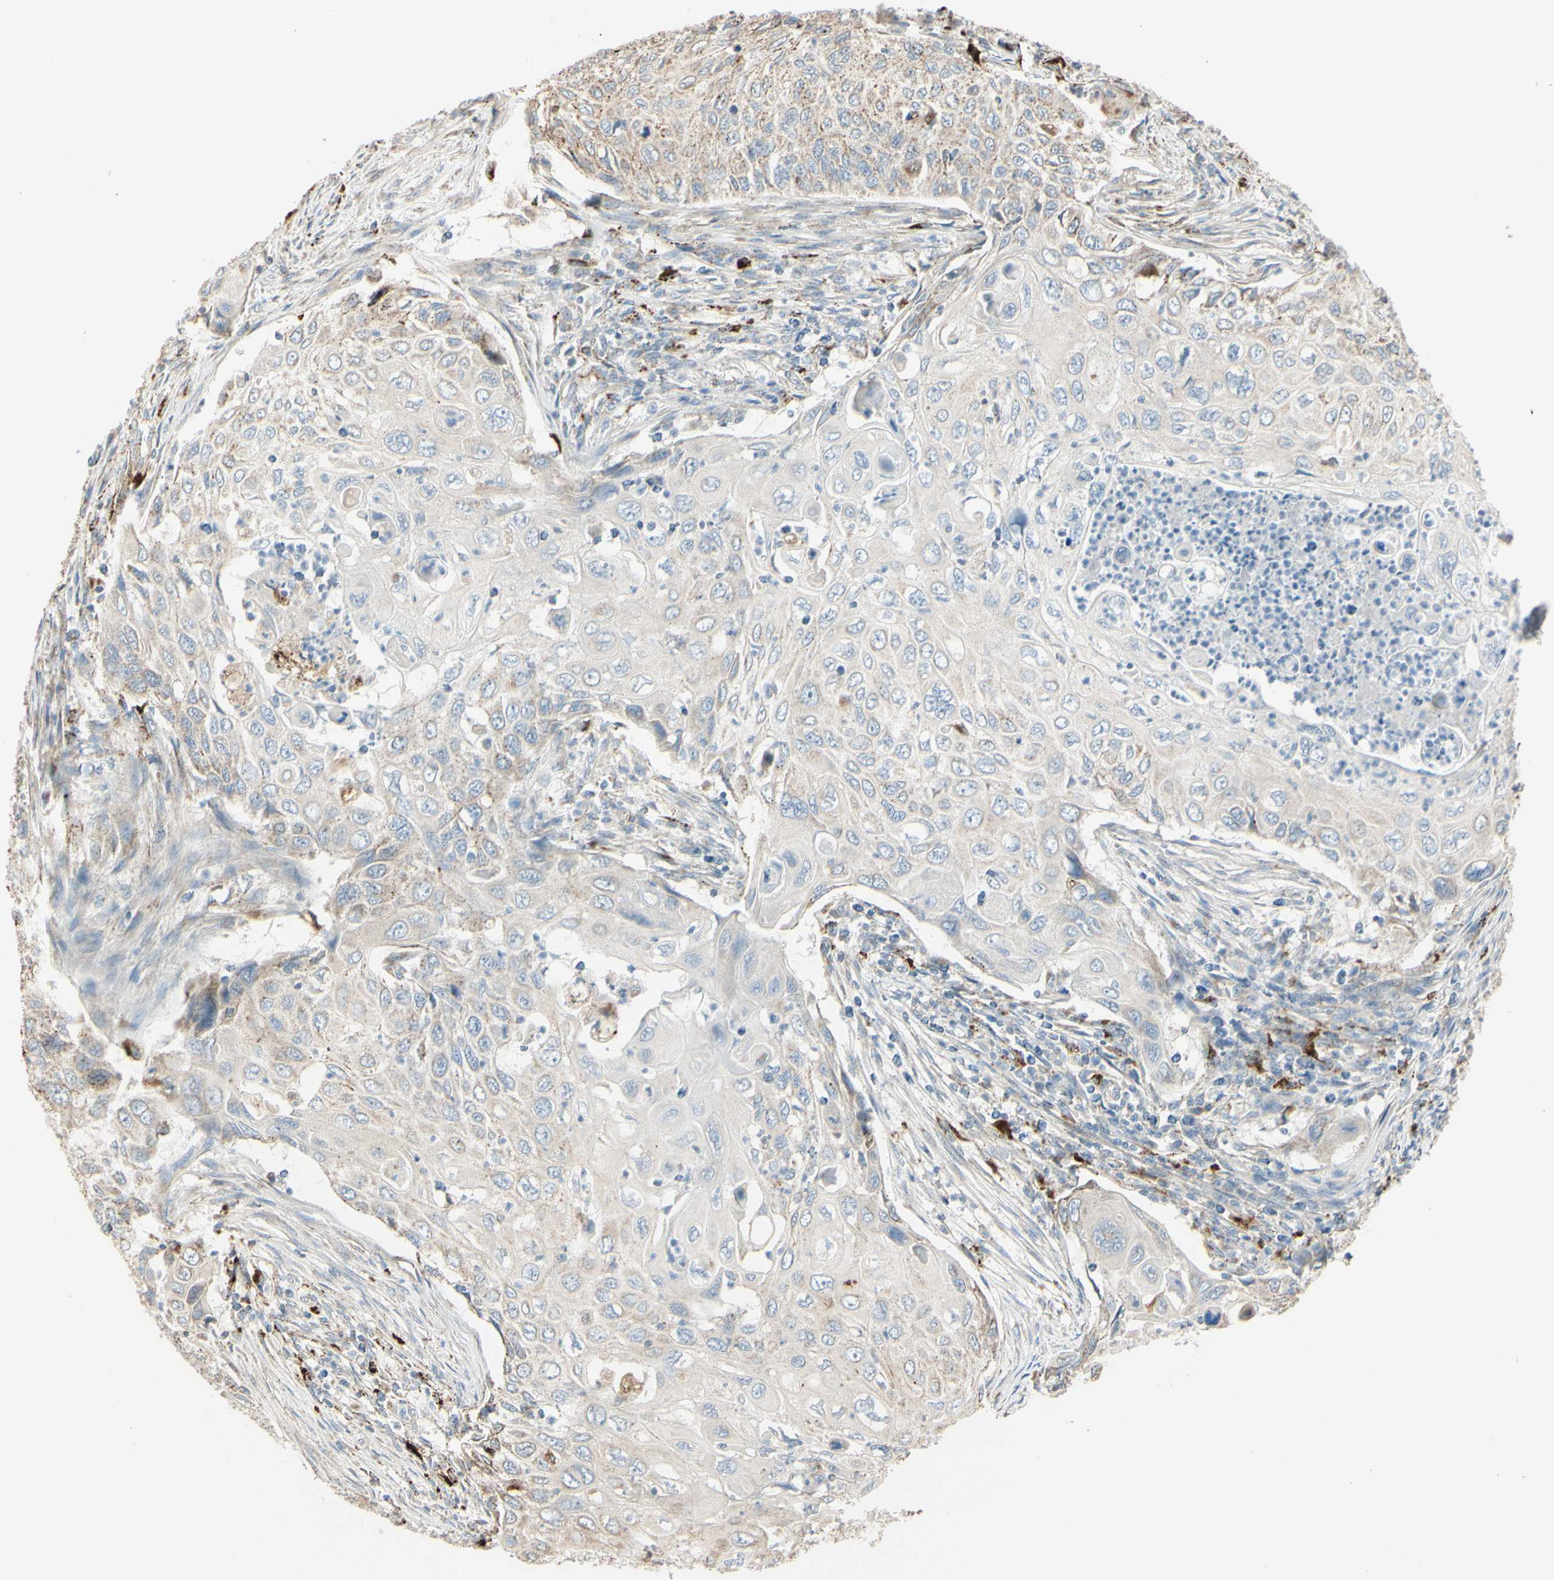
{"staining": {"intensity": "weak", "quantity": "25%-75%", "location": "cytoplasmic/membranous"}, "tissue": "cervical cancer", "cell_type": "Tumor cells", "image_type": "cancer", "snomed": [{"axis": "morphology", "description": "Squamous cell carcinoma, NOS"}, {"axis": "topography", "description": "Cervix"}], "caption": "Human cervical cancer stained for a protein (brown) shows weak cytoplasmic/membranous positive positivity in about 25%-75% of tumor cells.", "gene": "ANGPTL1", "patient": {"sex": "female", "age": 70}}